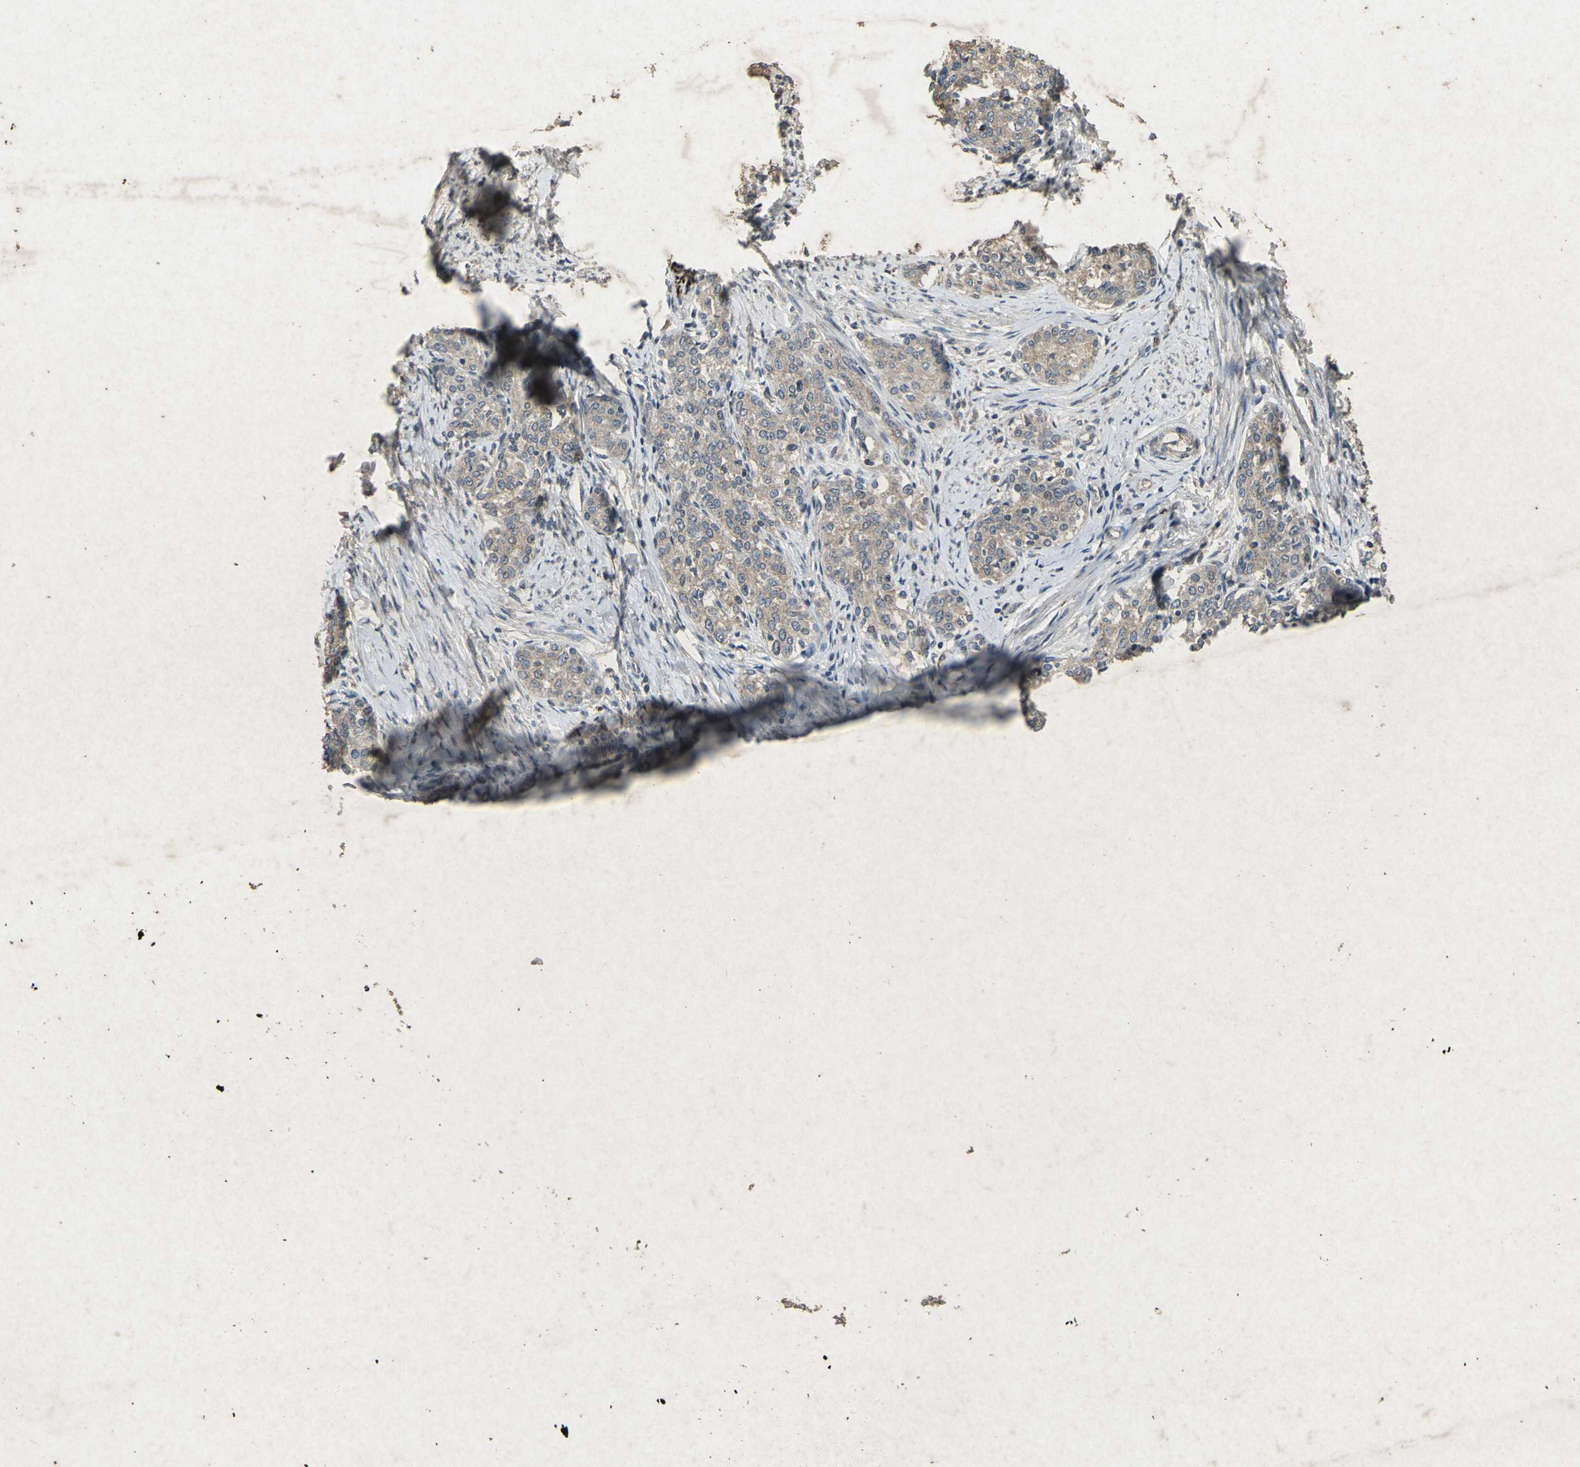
{"staining": {"intensity": "weak", "quantity": ">75%", "location": "cytoplasmic/membranous"}, "tissue": "cervical cancer", "cell_type": "Tumor cells", "image_type": "cancer", "snomed": [{"axis": "morphology", "description": "Squamous cell carcinoma, NOS"}, {"axis": "morphology", "description": "Adenocarcinoma, NOS"}, {"axis": "topography", "description": "Cervix"}], "caption": "Cervical cancer (squamous cell carcinoma) tissue displays weak cytoplasmic/membranous staining in about >75% of tumor cells, visualized by immunohistochemistry.", "gene": "CCR9", "patient": {"sex": "female", "age": 52}}